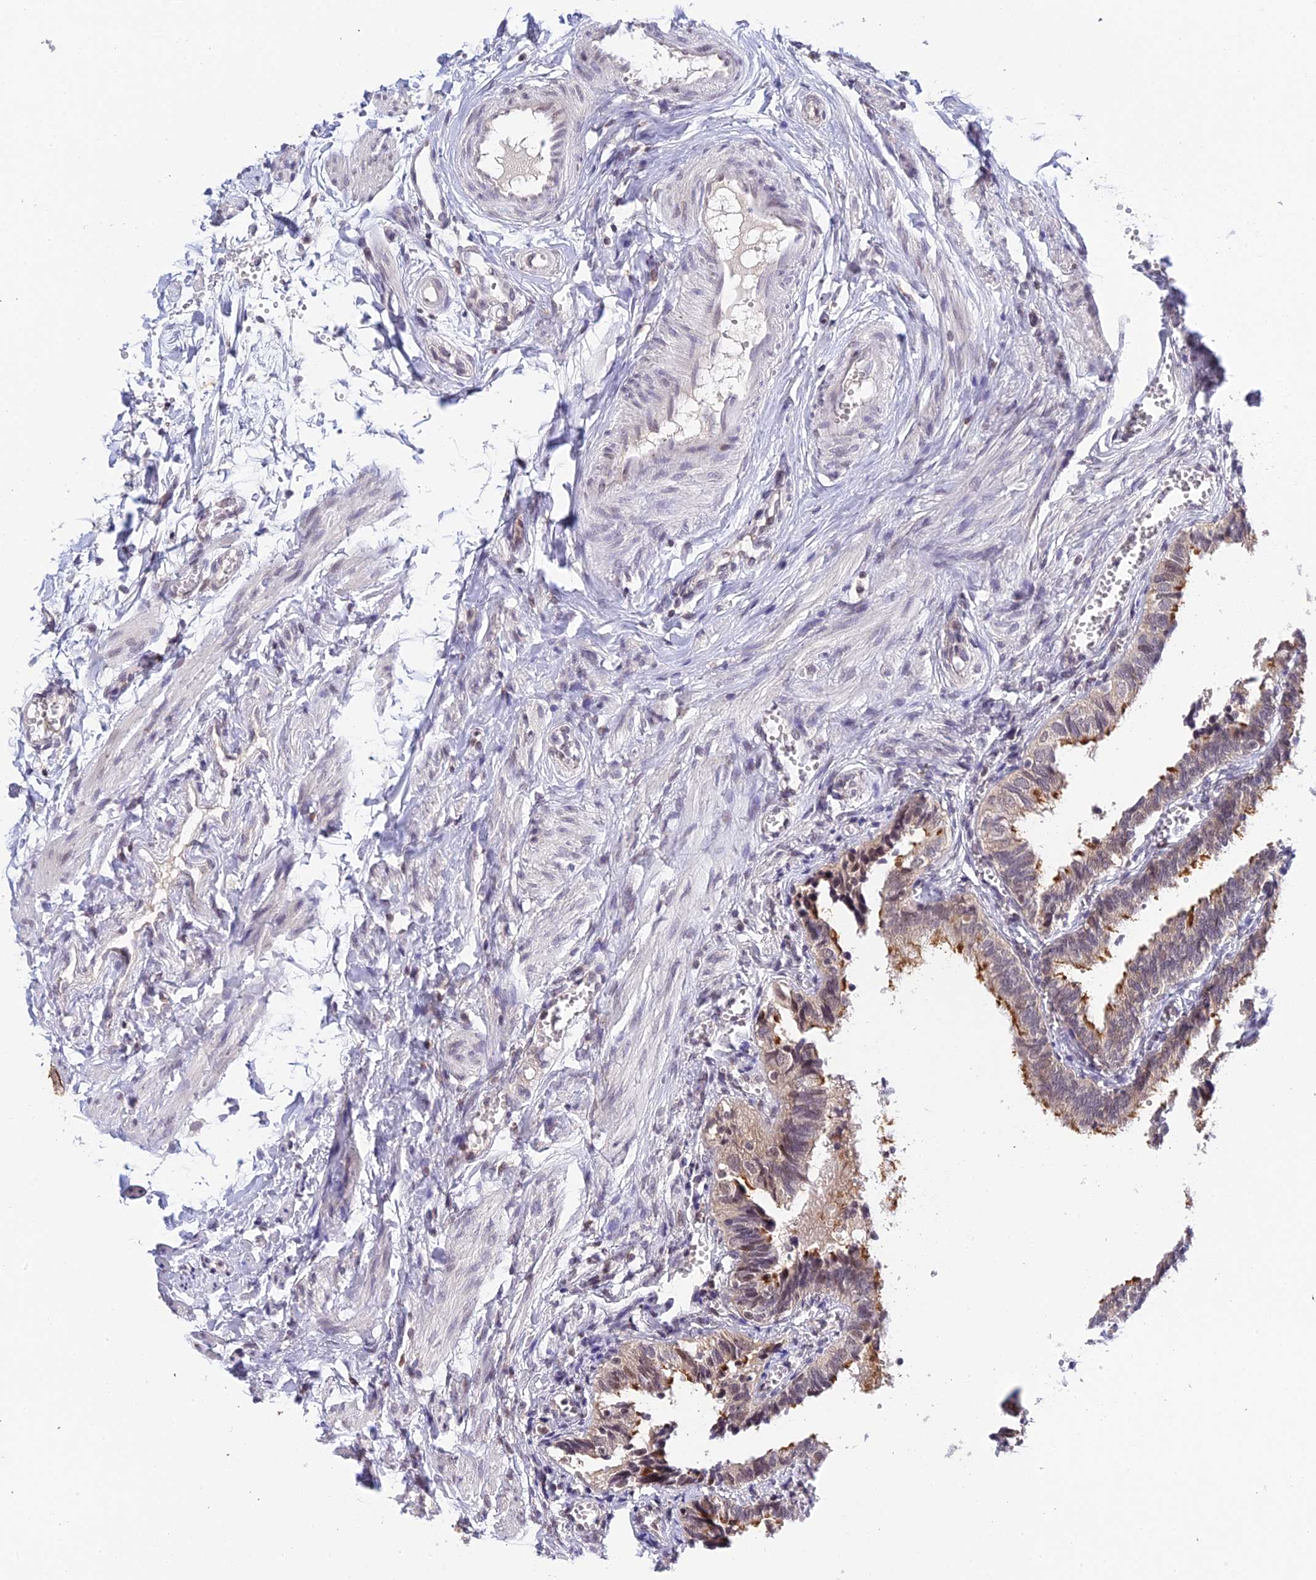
{"staining": {"intensity": "strong", "quantity": "25%-75%", "location": "cytoplasmic/membranous"}, "tissue": "fallopian tube", "cell_type": "Glandular cells", "image_type": "normal", "snomed": [{"axis": "morphology", "description": "Normal tissue, NOS"}, {"axis": "topography", "description": "Fallopian tube"}], "caption": "Immunohistochemical staining of unremarkable fallopian tube demonstrates strong cytoplasmic/membranous protein expression in about 25%-75% of glandular cells.", "gene": "TEKT1", "patient": {"sex": "female", "age": 46}}